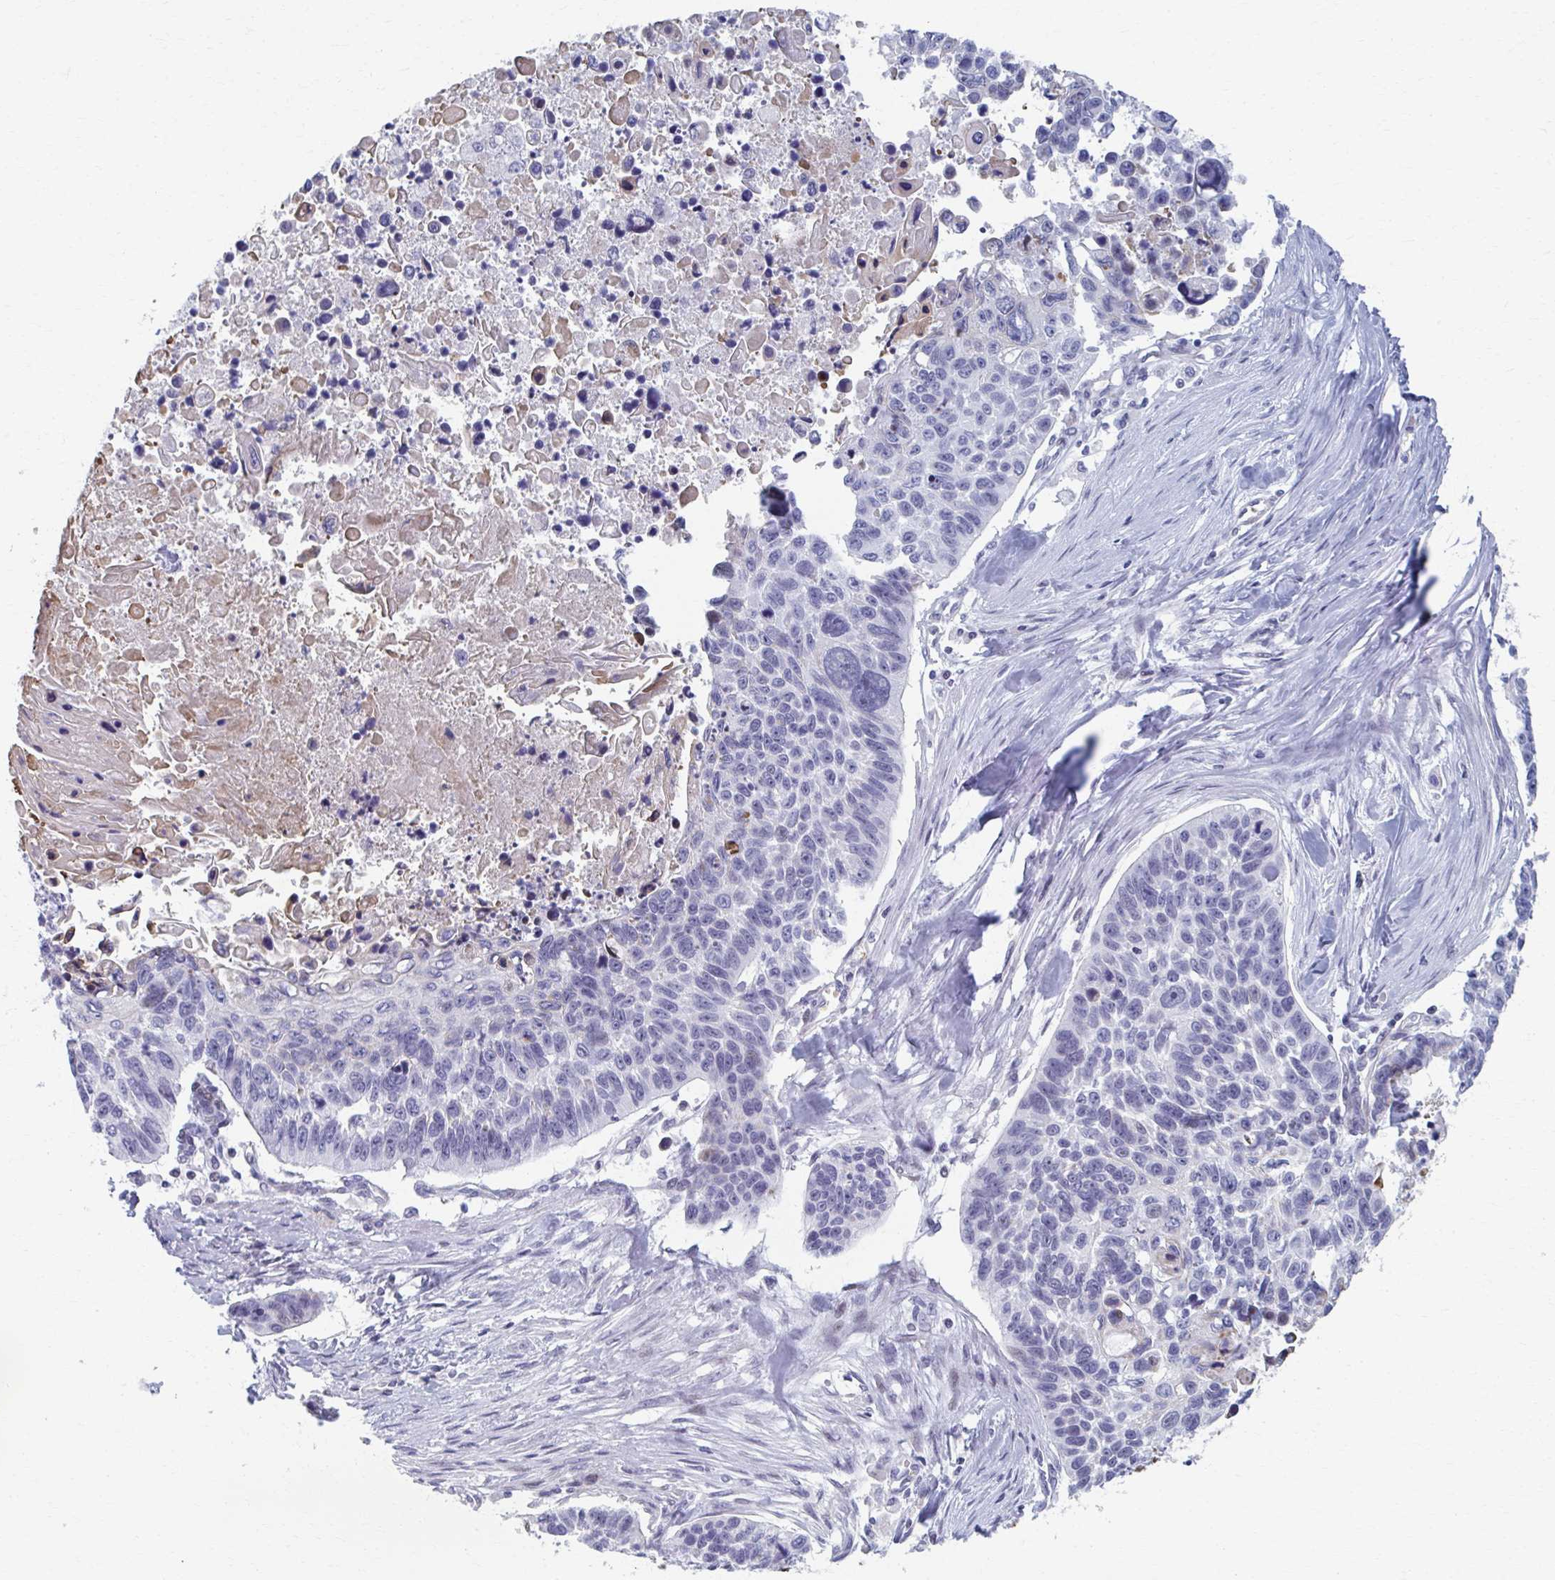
{"staining": {"intensity": "negative", "quantity": "none", "location": "none"}, "tissue": "lung cancer", "cell_type": "Tumor cells", "image_type": "cancer", "snomed": [{"axis": "morphology", "description": "Squamous cell carcinoma, NOS"}, {"axis": "topography", "description": "Lung"}], "caption": "Immunohistochemistry (IHC) of human lung cancer demonstrates no positivity in tumor cells. Brightfield microscopy of immunohistochemistry stained with DAB (brown) and hematoxylin (blue), captured at high magnification.", "gene": "ABHD16B", "patient": {"sex": "male", "age": 62}}